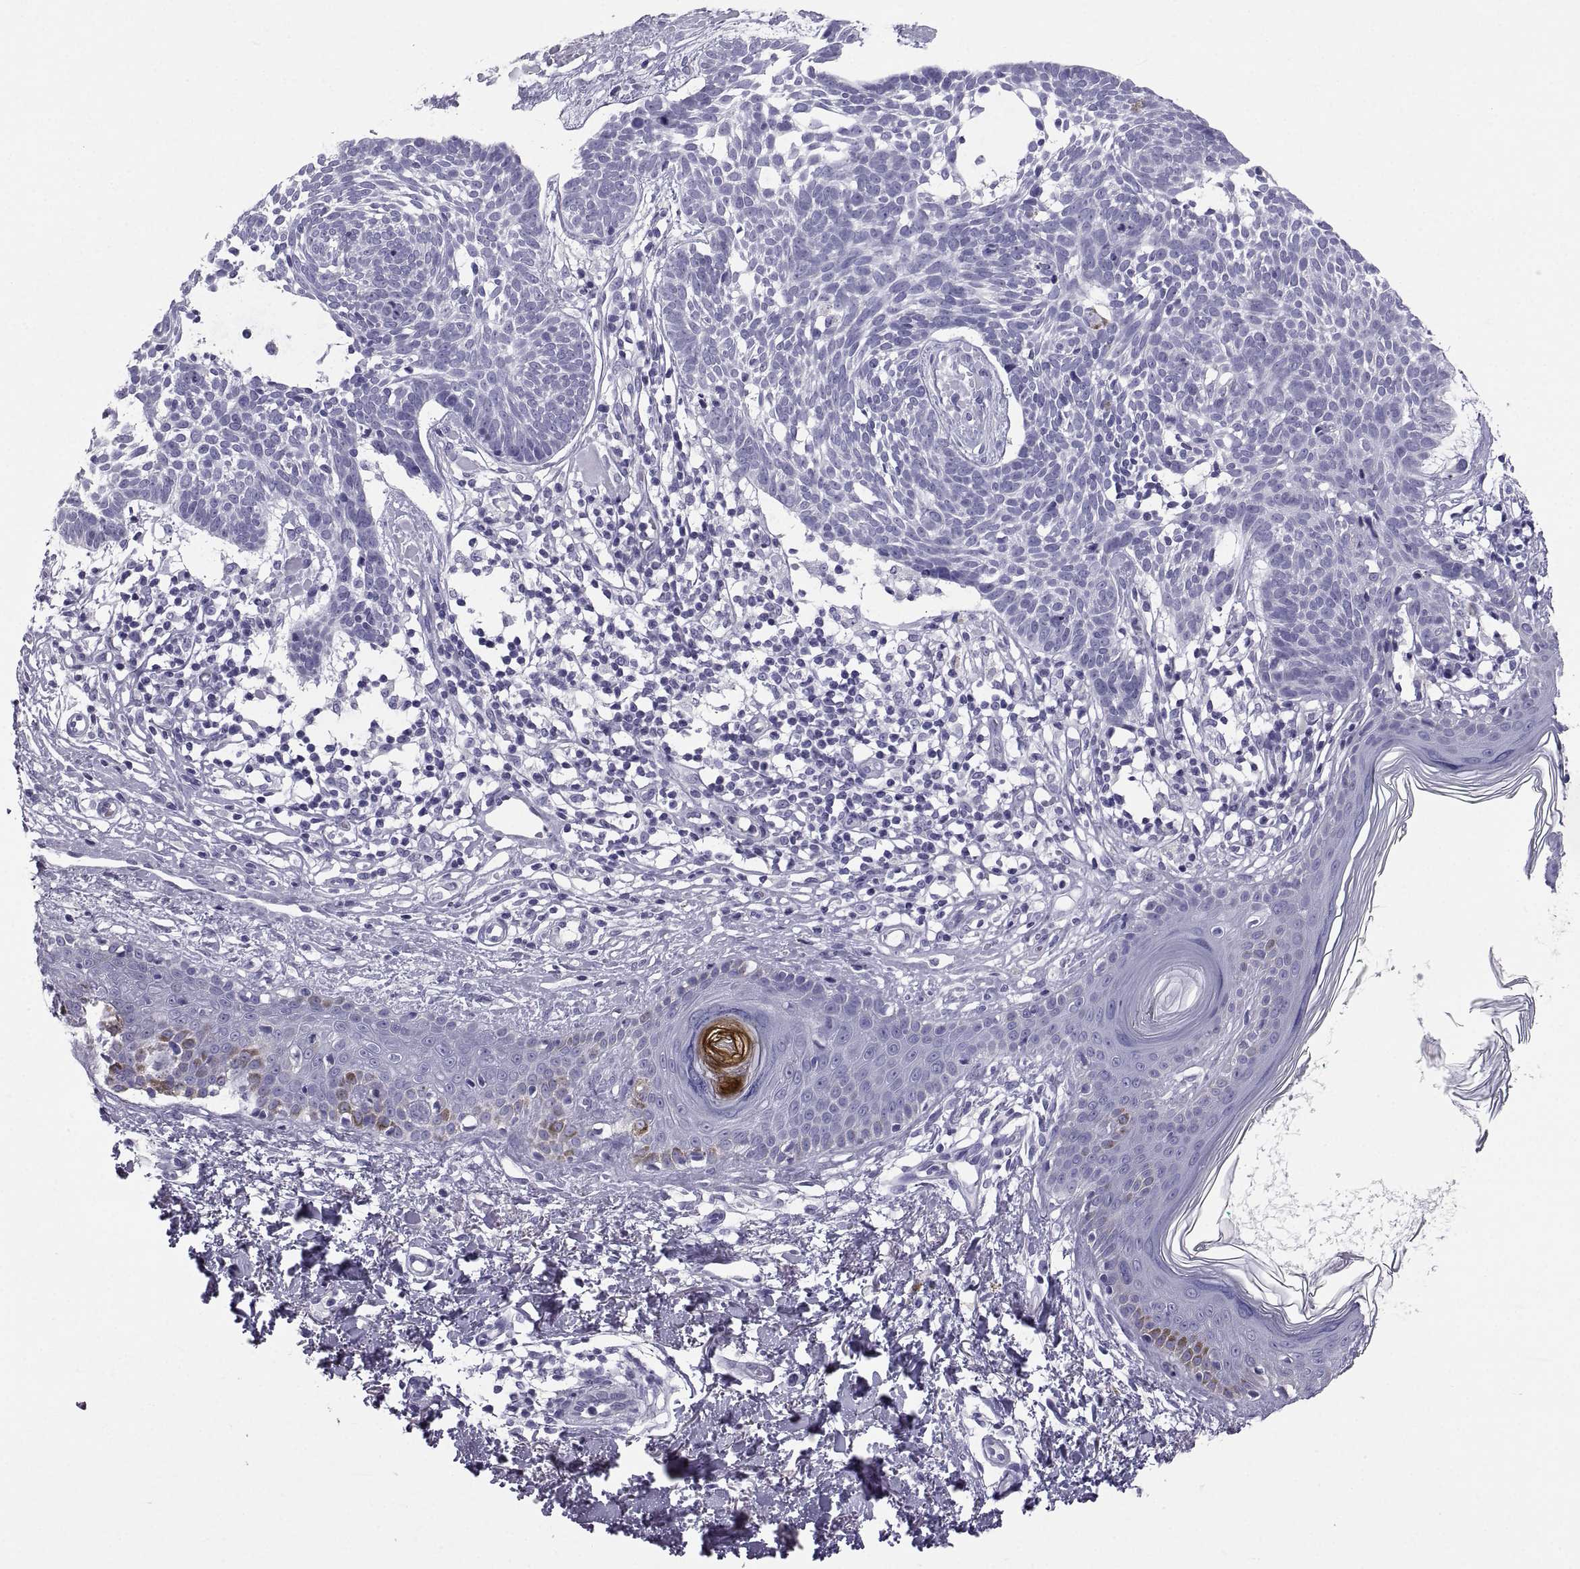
{"staining": {"intensity": "negative", "quantity": "none", "location": "none"}, "tissue": "skin cancer", "cell_type": "Tumor cells", "image_type": "cancer", "snomed": [{"axis": "morphology", "description": "Basal cell carcinoma"}, {"axis": "topography", "description": "Skin"}], "caption": "Immunohistochemical staining of skin basal cell carcinoma displays no significant staining in tumor cells.", "gene": "PCSK1N", "patient": {"sex": "male", "age": 85}}